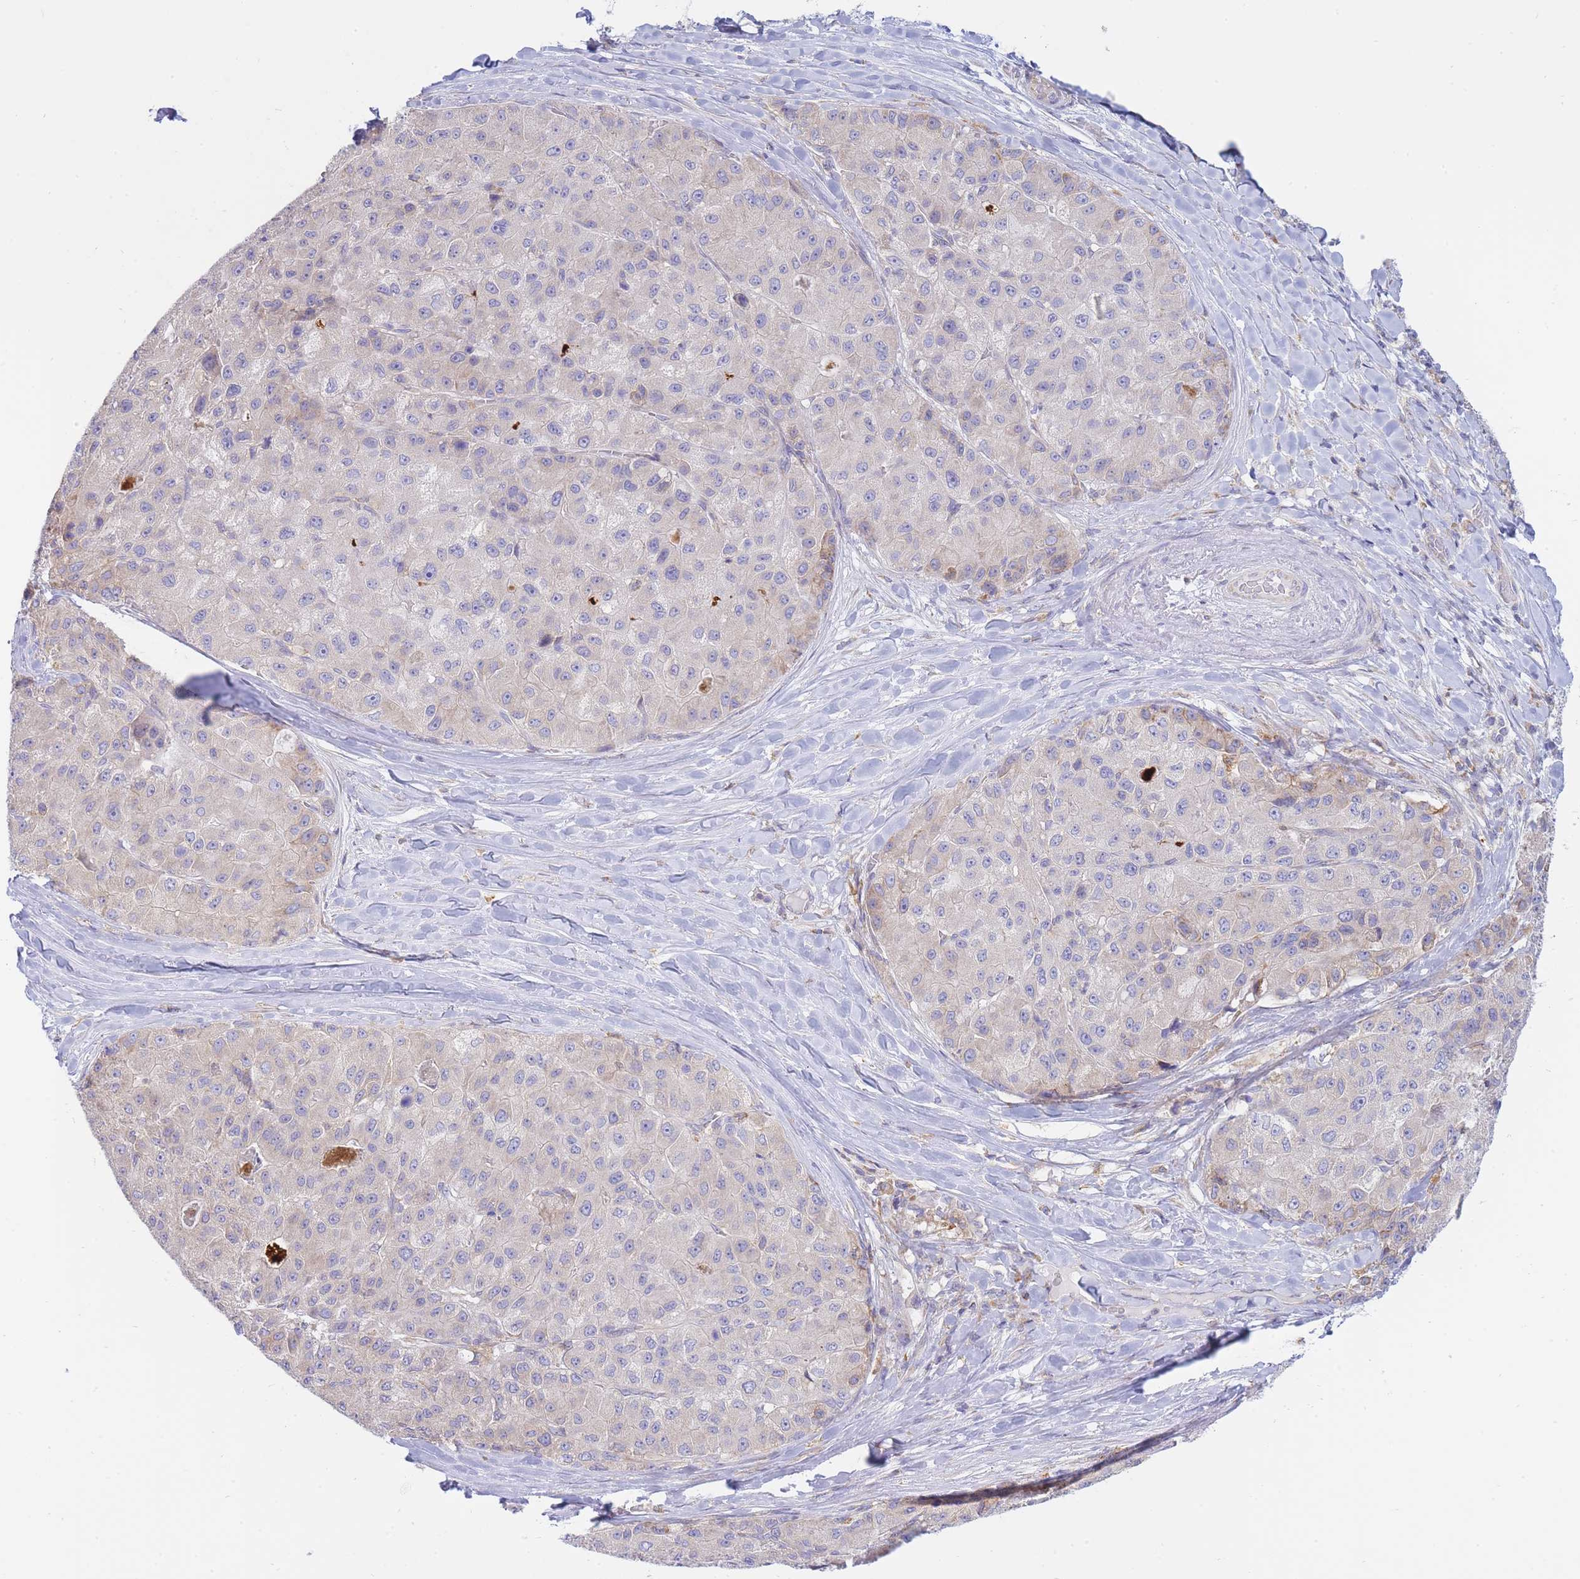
{"staining": {"intensity": "negative", "quantity": "none", "location": "none"}, "tissue": "liver cancer", "cell_type": "Tumor cells", "image_type": "cancer", "snomed": [{"axis": "morphology", "description": "Carcinoma, Hepatocellular, NOS"}, {"axis": "topography", "description": "Liver"}], "caption": "DAB (3,3'-diaminobenzidine) immunohistochemical staining of human liver cancer (hepatocellular carcinoma) displays no significant positivity in tumor cells.", "gene": "SH2B2", "patient": {"sex": "male", "age": 80}}